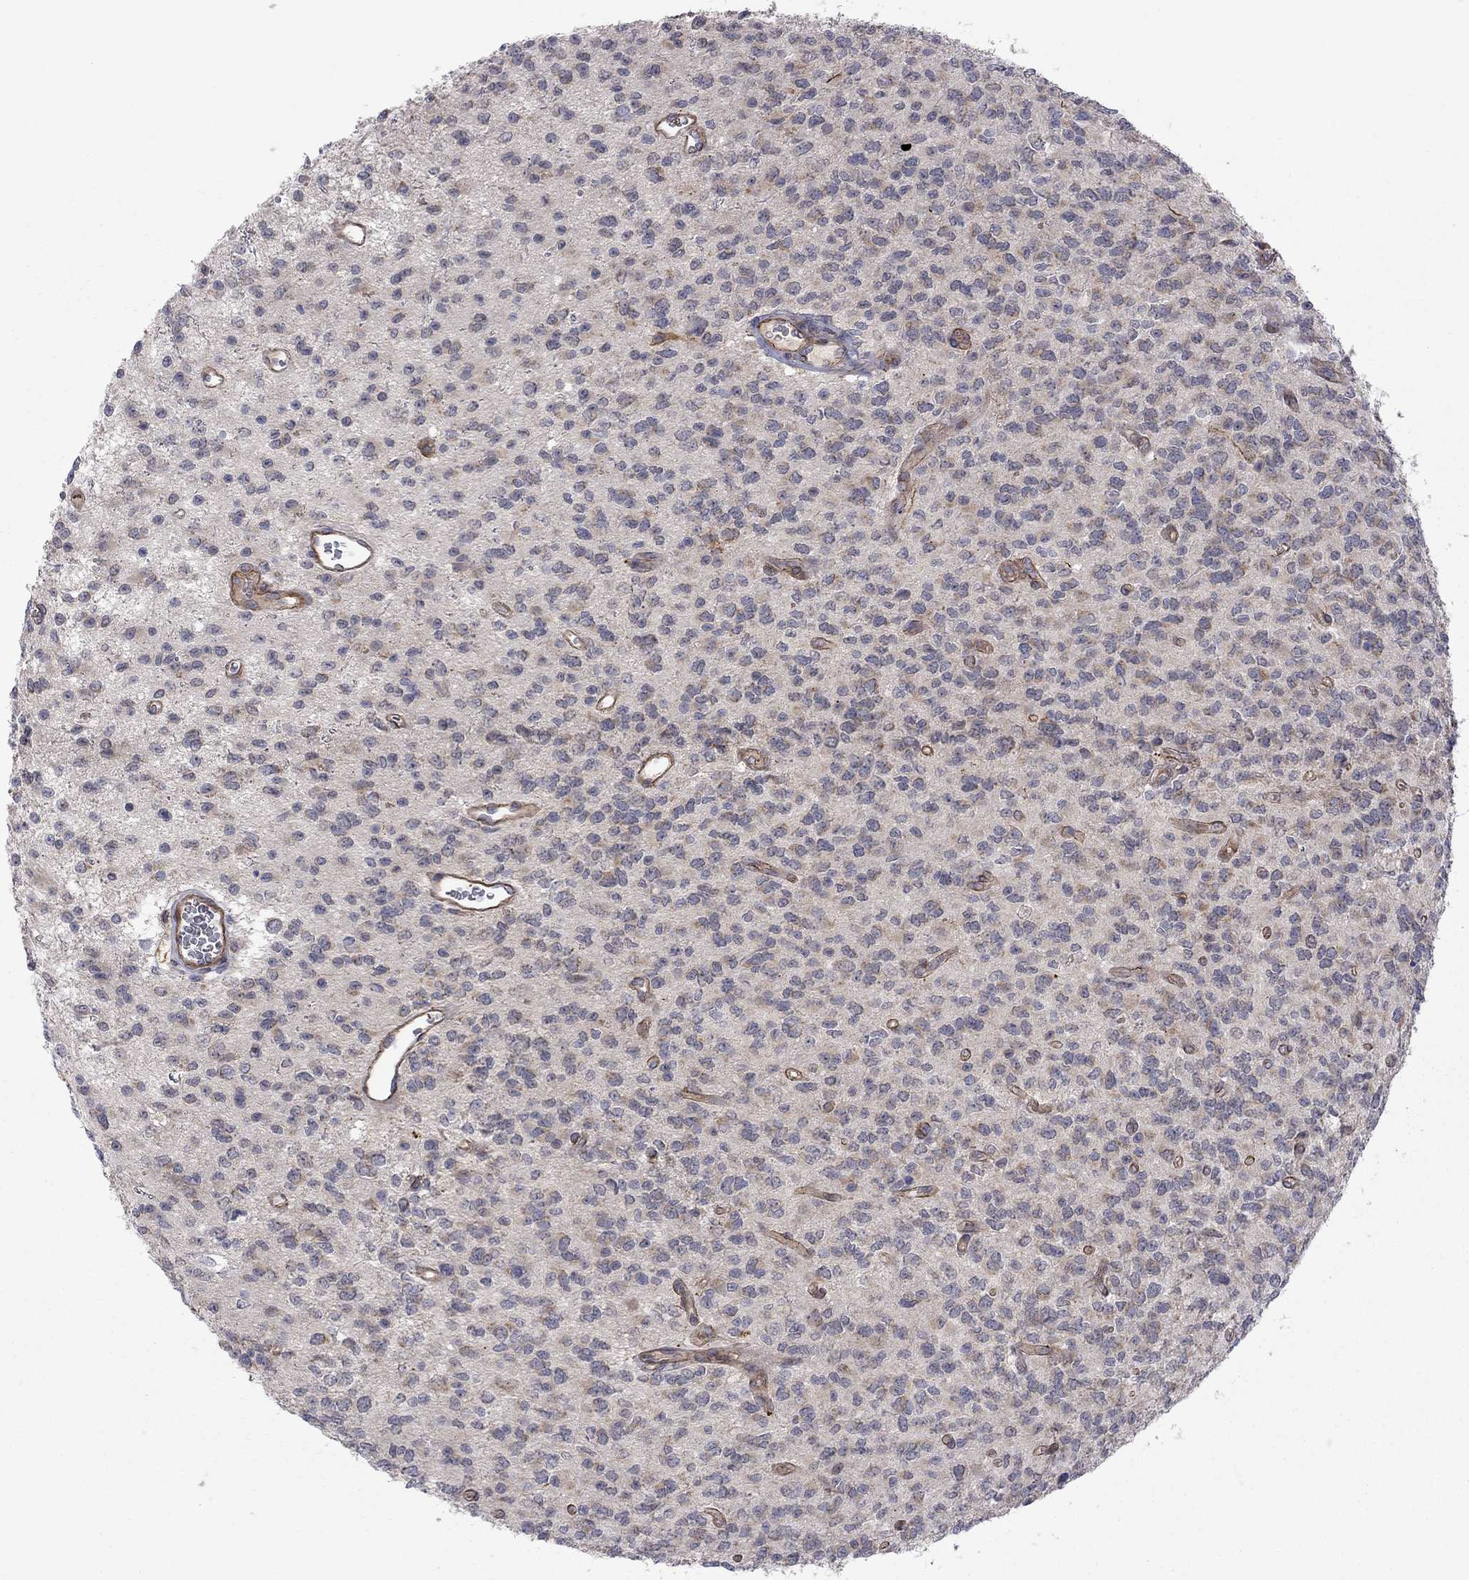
{"staining": {"intensity": "negative", "quantity": "none", "location": "none"}, "tissue": "glioma", "cell_type": "Tumor cells", "image_type": "cancer", "snomed": [{"axis": "morphology", "description": "Glioma, malignant, Low grade"}, {"axis": "topography", "description": "Brain"}], "caption": "Tumor cells are negative for protein expression in human malignant glioma (low-grade).", "gene": "EXOC3L2", "patient": {"sex": "female", "age": 45}}